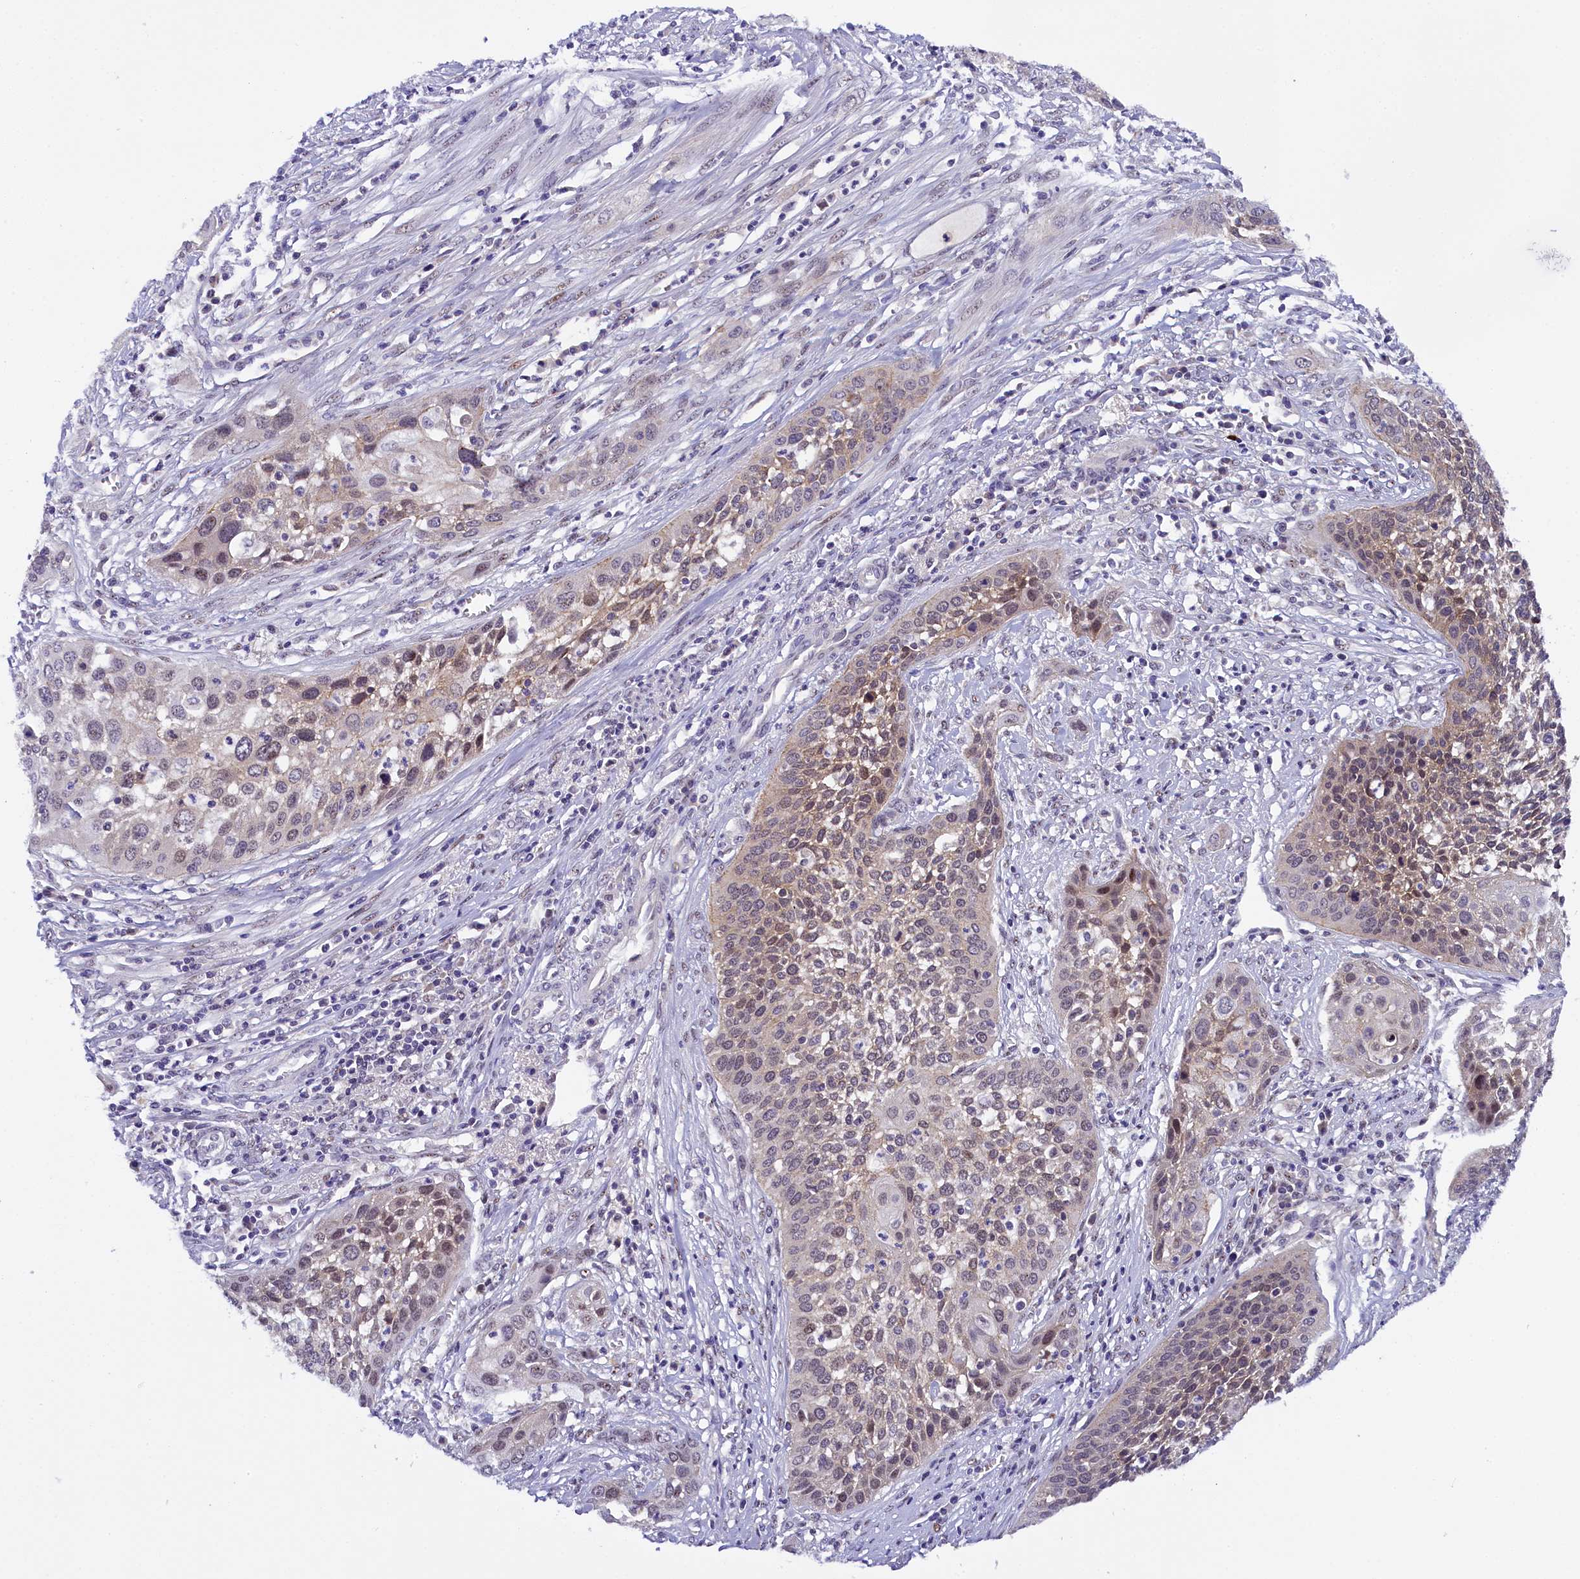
{"staining": {"intensity": "weak", "quantity": "25%-75%", "location": "cytoplasmic/membranous,nuclear"}, "tissue": "cervical cancer", "cell_type": "Tumor cells", "image_type": "cancer", "snomed": [{"axis": "morphology", "description": "Squamous cell carcinoma, NOS"}, {"axis": "topography", "description": "Cervix"}], "caption": "Immunohistochemistry (IHC) (DAB (3,3'-diaminobenzidine)) staining of squamous cell carcinoma (cervical) displays weak cytoplasmic/membranous and nuclear protein expression in approximately 25%-75% of tumor cells.", "gene": "ENKD1", "patient": {"sex": "female", "age": 34}}